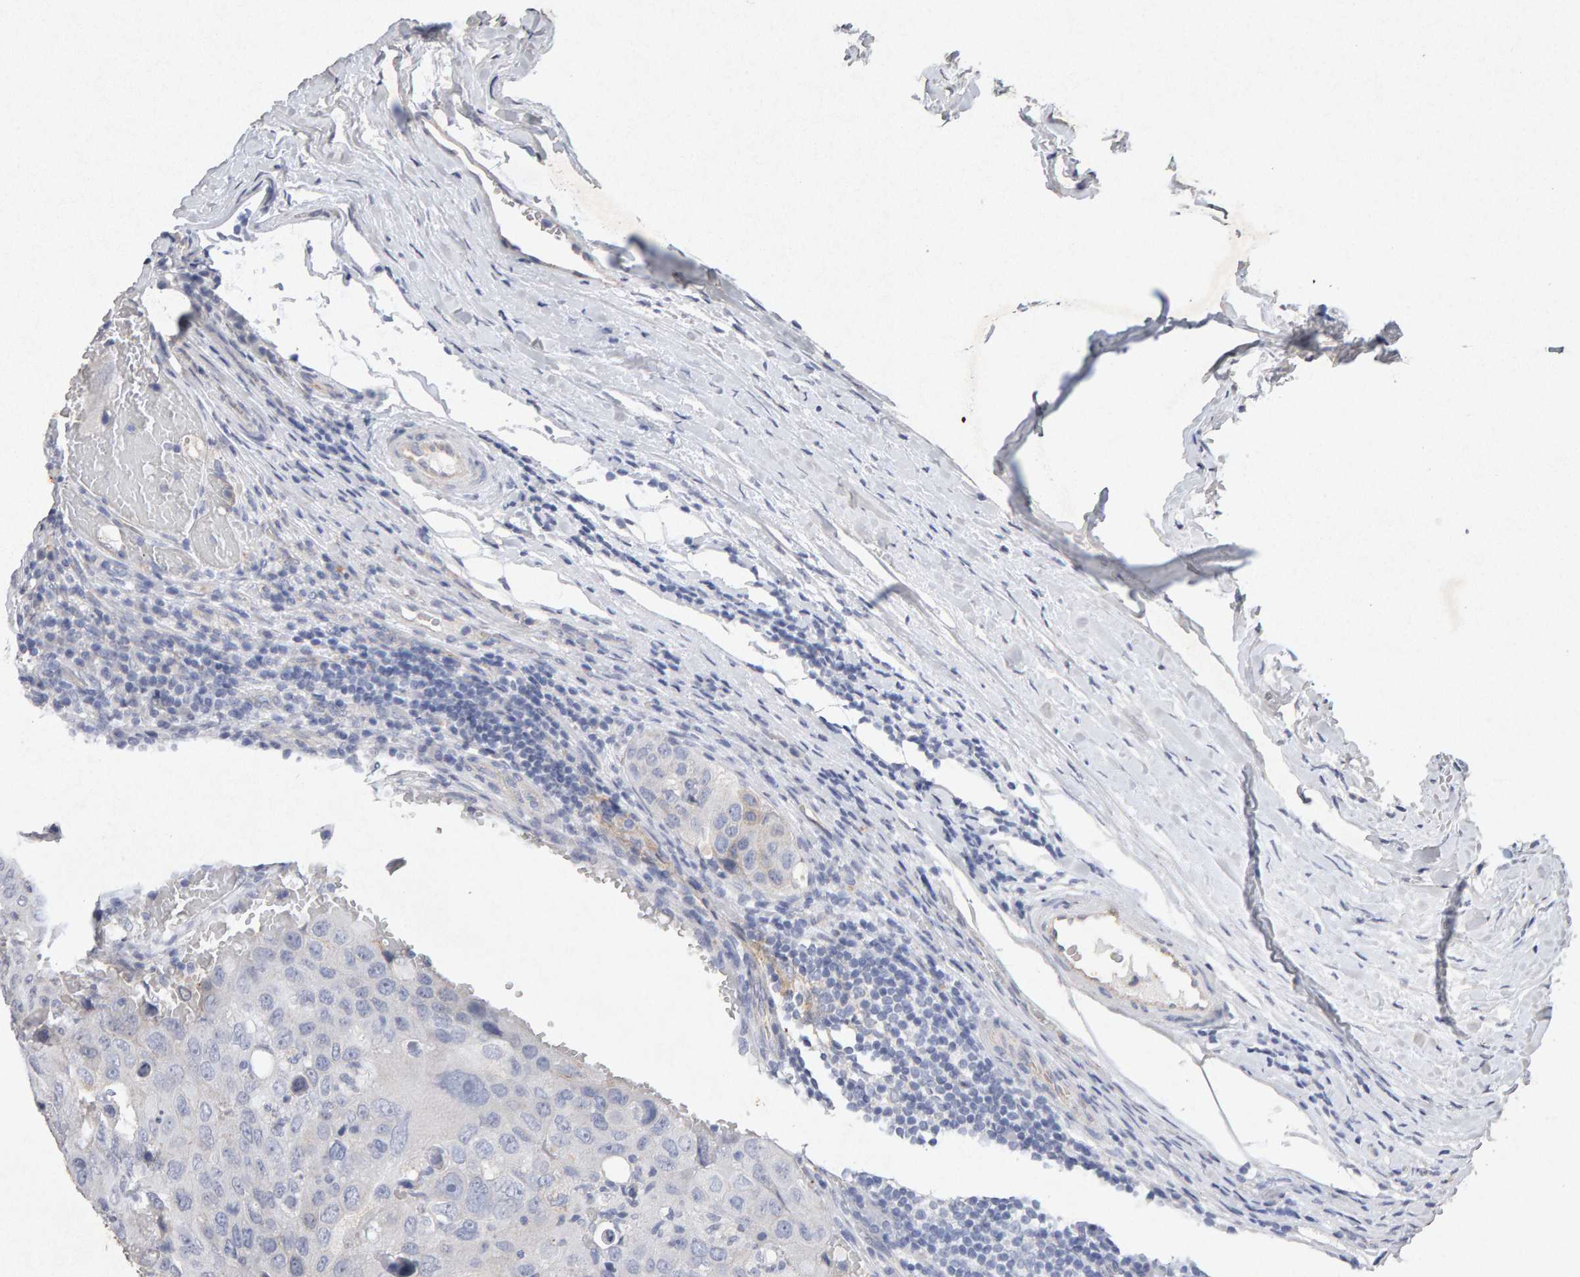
{"staining": {"intensity": "negative", "quantity": "none", "location": "none"}, "tissue": "urothelial cancer", "cell_type": "Tumor cells", "image_type": "cancer", "snomed": [{"axis": "morphology", "description": "Urothelial carcinoma, High grade"}, {"axis": "topography", "description": "Lymph node"}, {"axis": "topography", "description": "Urinary bladder"}], "caption": "An IHC histopathology image of urothelial carcinoma (high-grade) is shown. There is no staining in tumor cells of urothelial carcinoma (high-grade). (Stains: DAB immunohistochemistry with hematoxylin counter stain, Microscopy: brightfield microscopy at high magnification).", "gene": "PTPRM", "patient": {"sex": "male", "age": 51}}